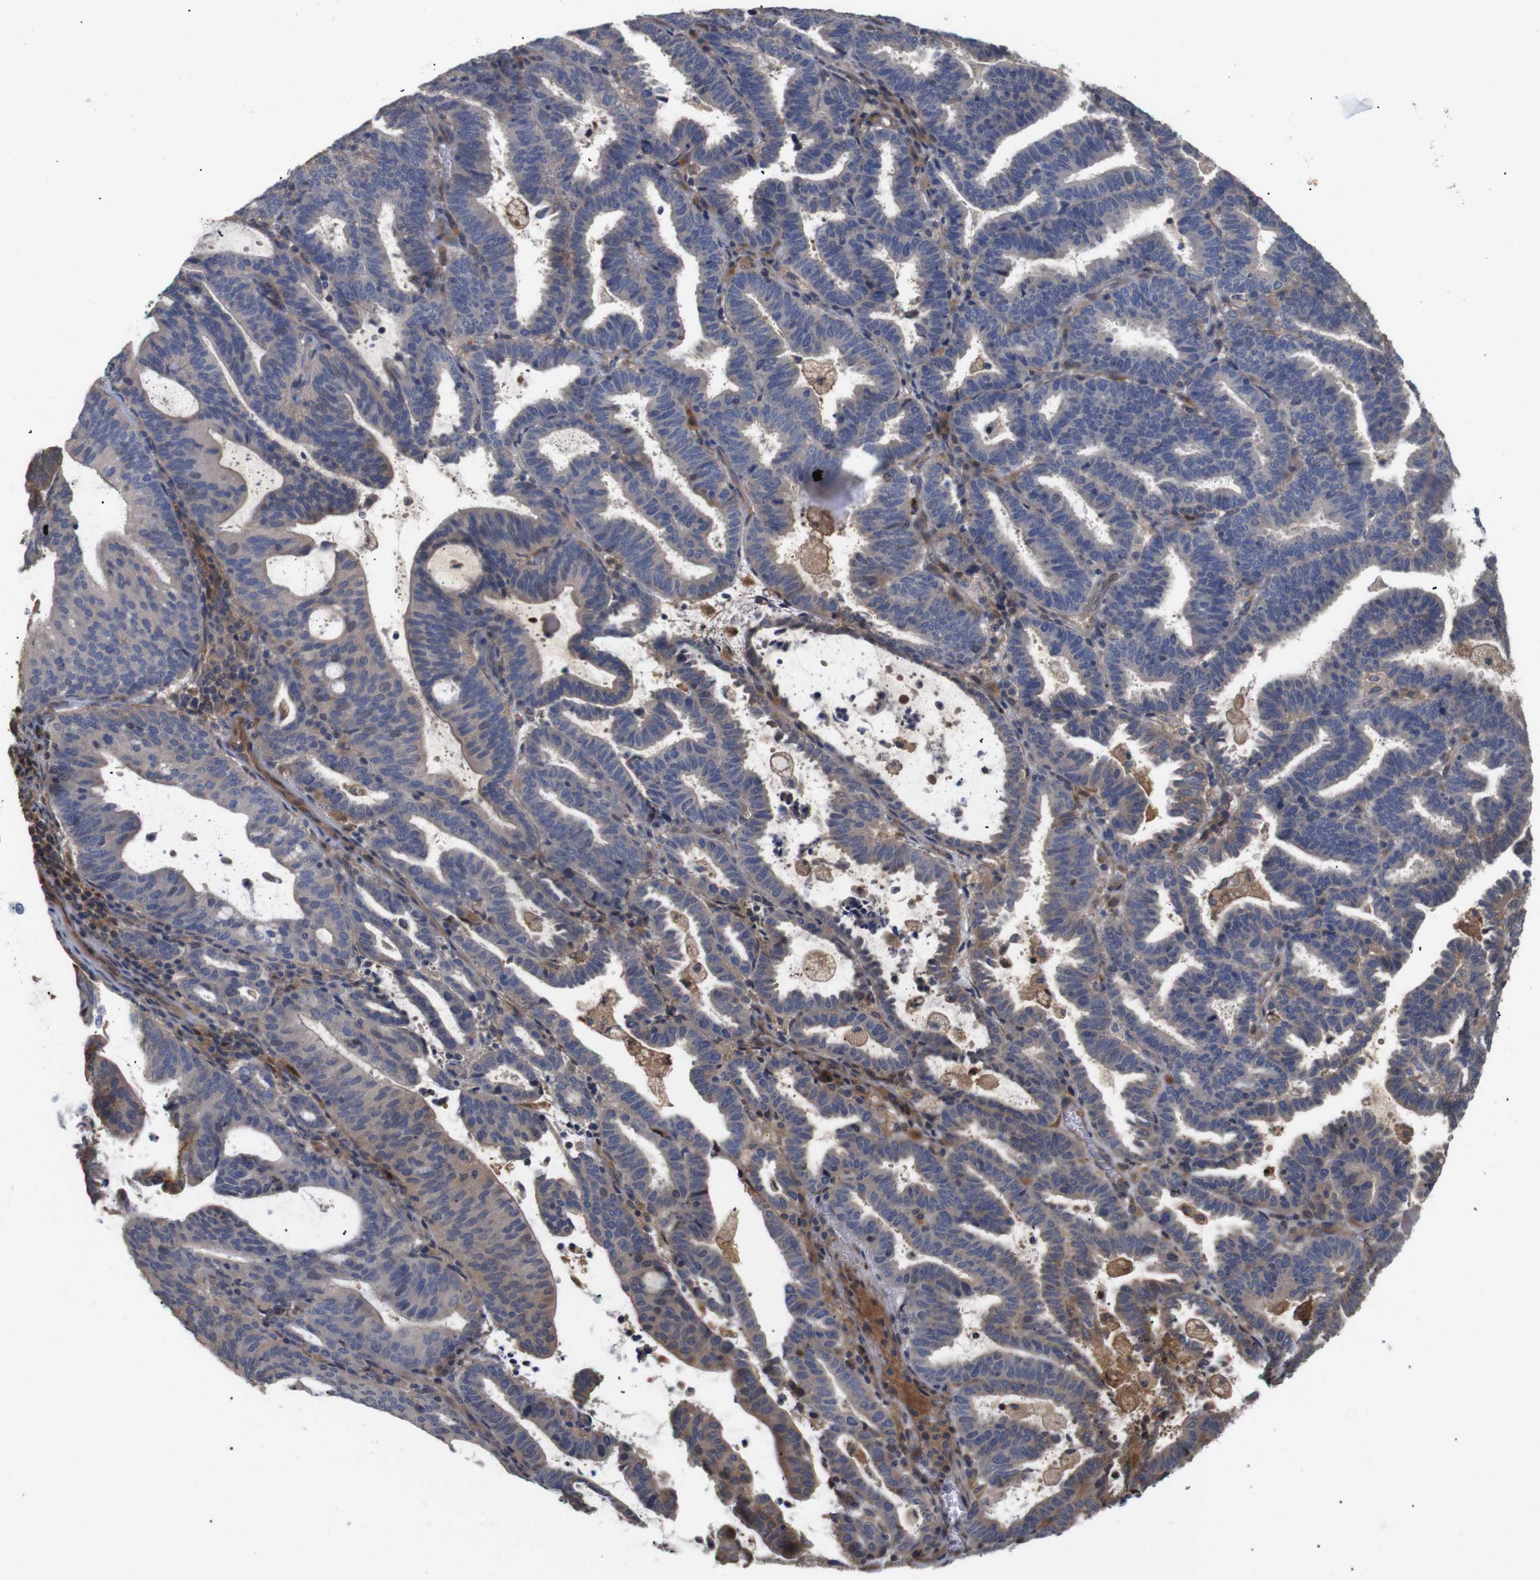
{"staining": {"intensity": "moderate", "quantity": "<25%", "location": "cytoplasmic/membranous"}, "tissue": "endometrial cancer", "cell_type": "Tumor cells", "image_type": "cancer", "snomed": [{"axis": "morphology", "description": "Adenocarcinoma, NOS"}, {"axis": "topography", "description": "Uterus"}], "caption": "A brown stain shows moderate cytoplasmic/membranous positivity of a protein in adenocarcinoma (endometrial) tumor cells. Using DAB (3,3'-diaminobenzidine) (brown) and hematoxylin (blue) stains, captured at high magnification using brightfield microscopy.", "gene": "SPRY3", "patient": {"sex": "female", "age": 83}}